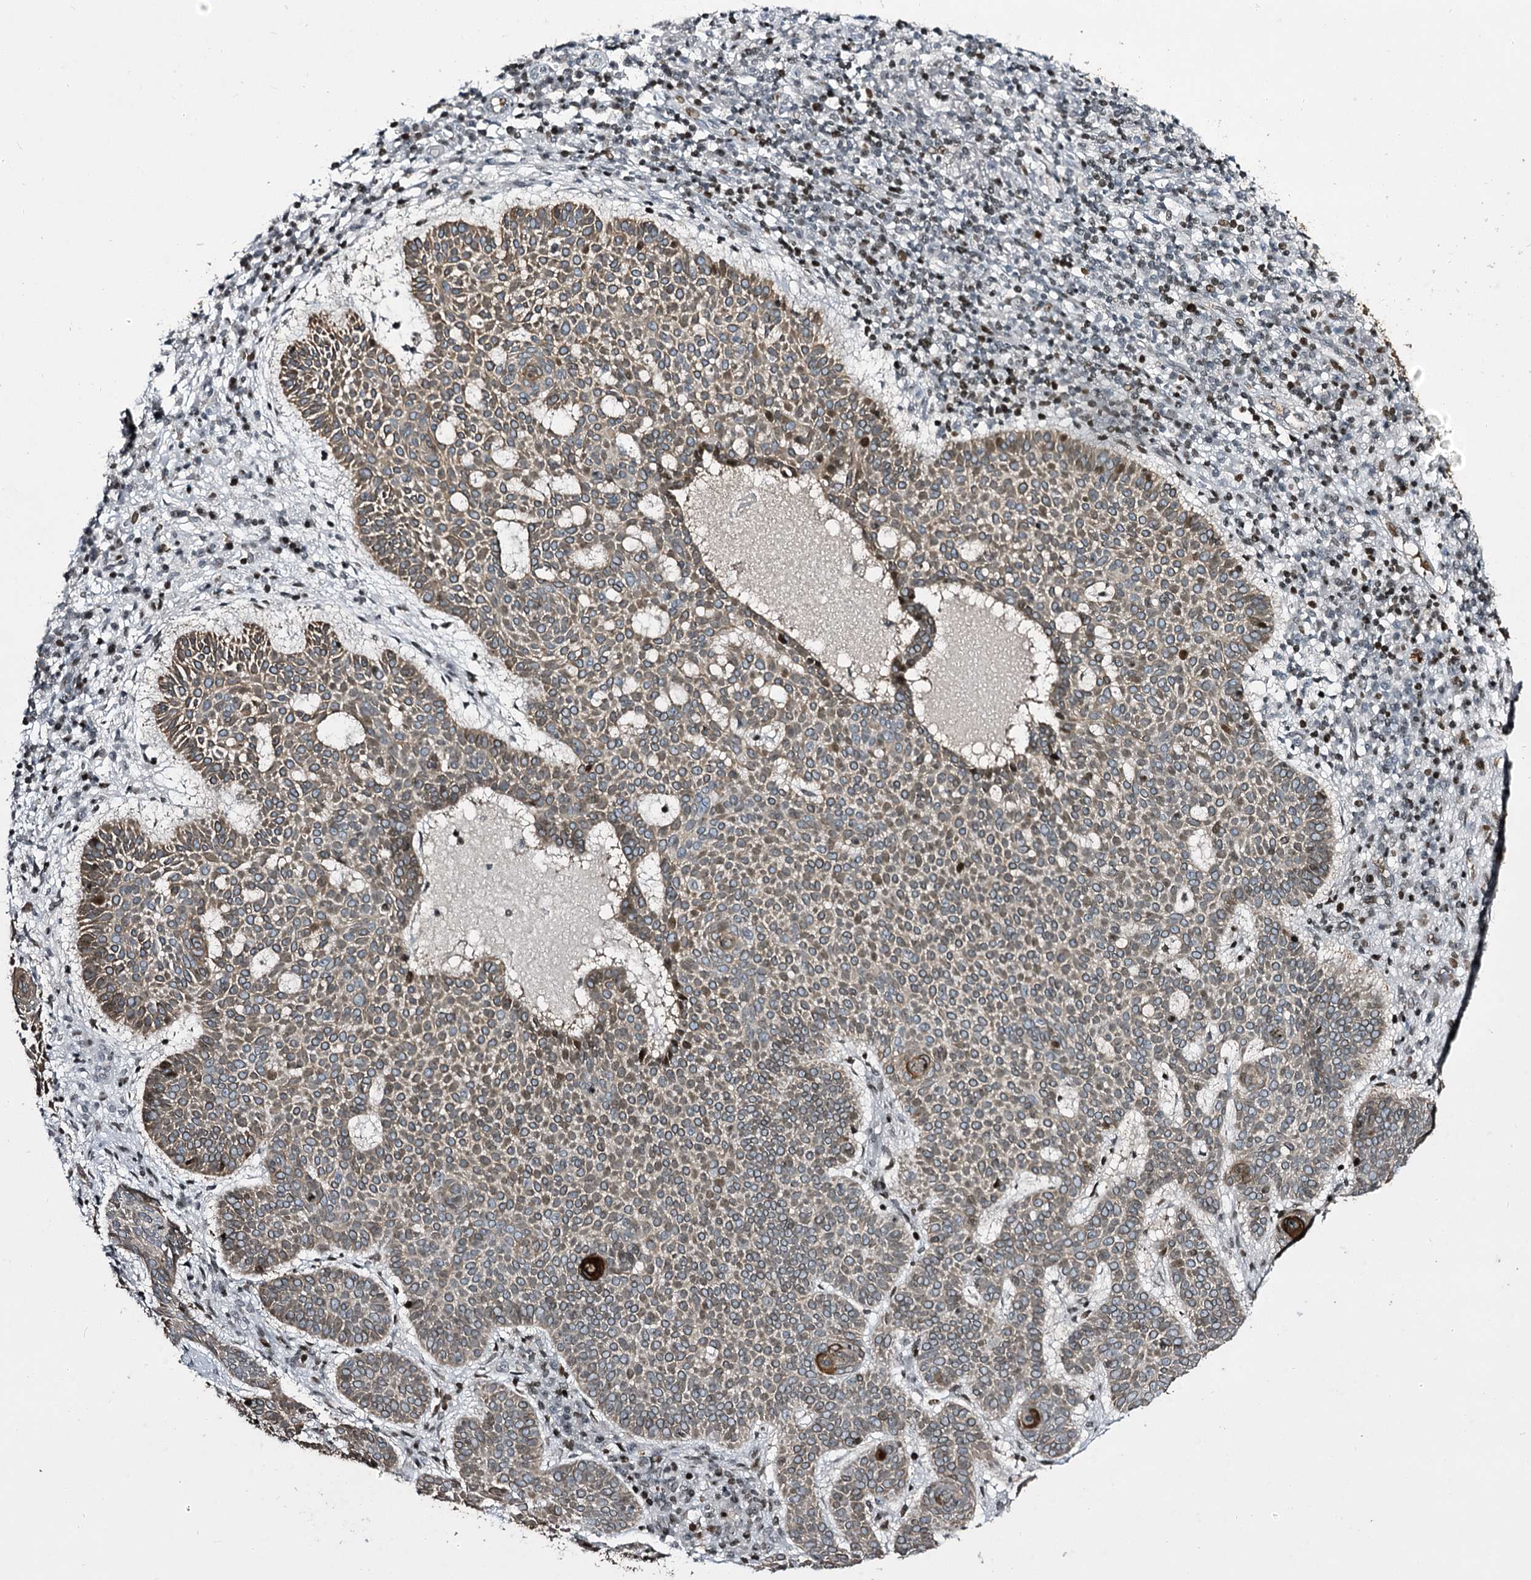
{"staining": {"intensity": "moderate", "quantity": ">75%", "location": "cytoplasmic/membranous"}, "tissue": "skin cancer", "cell_type": "Tumor cells", "image_type": "cancer", "snomed": [{"axis": "morphology", "description": "Basal cell carcinoma"}, {"axis": "topography", "description": "Skin"}], "caption": "High-power microscopy captured an IHC photomicrograph of skin cancer (basal cell carcinoma), revealing moderate cytoplasmic/membranous staining in approximately >75% of tumor cells. (DAB IHC, brown staining for protein, blue staining for nuclei).", "gene": "ITFG2", "patient": {"sex": "male", "age": 85}}